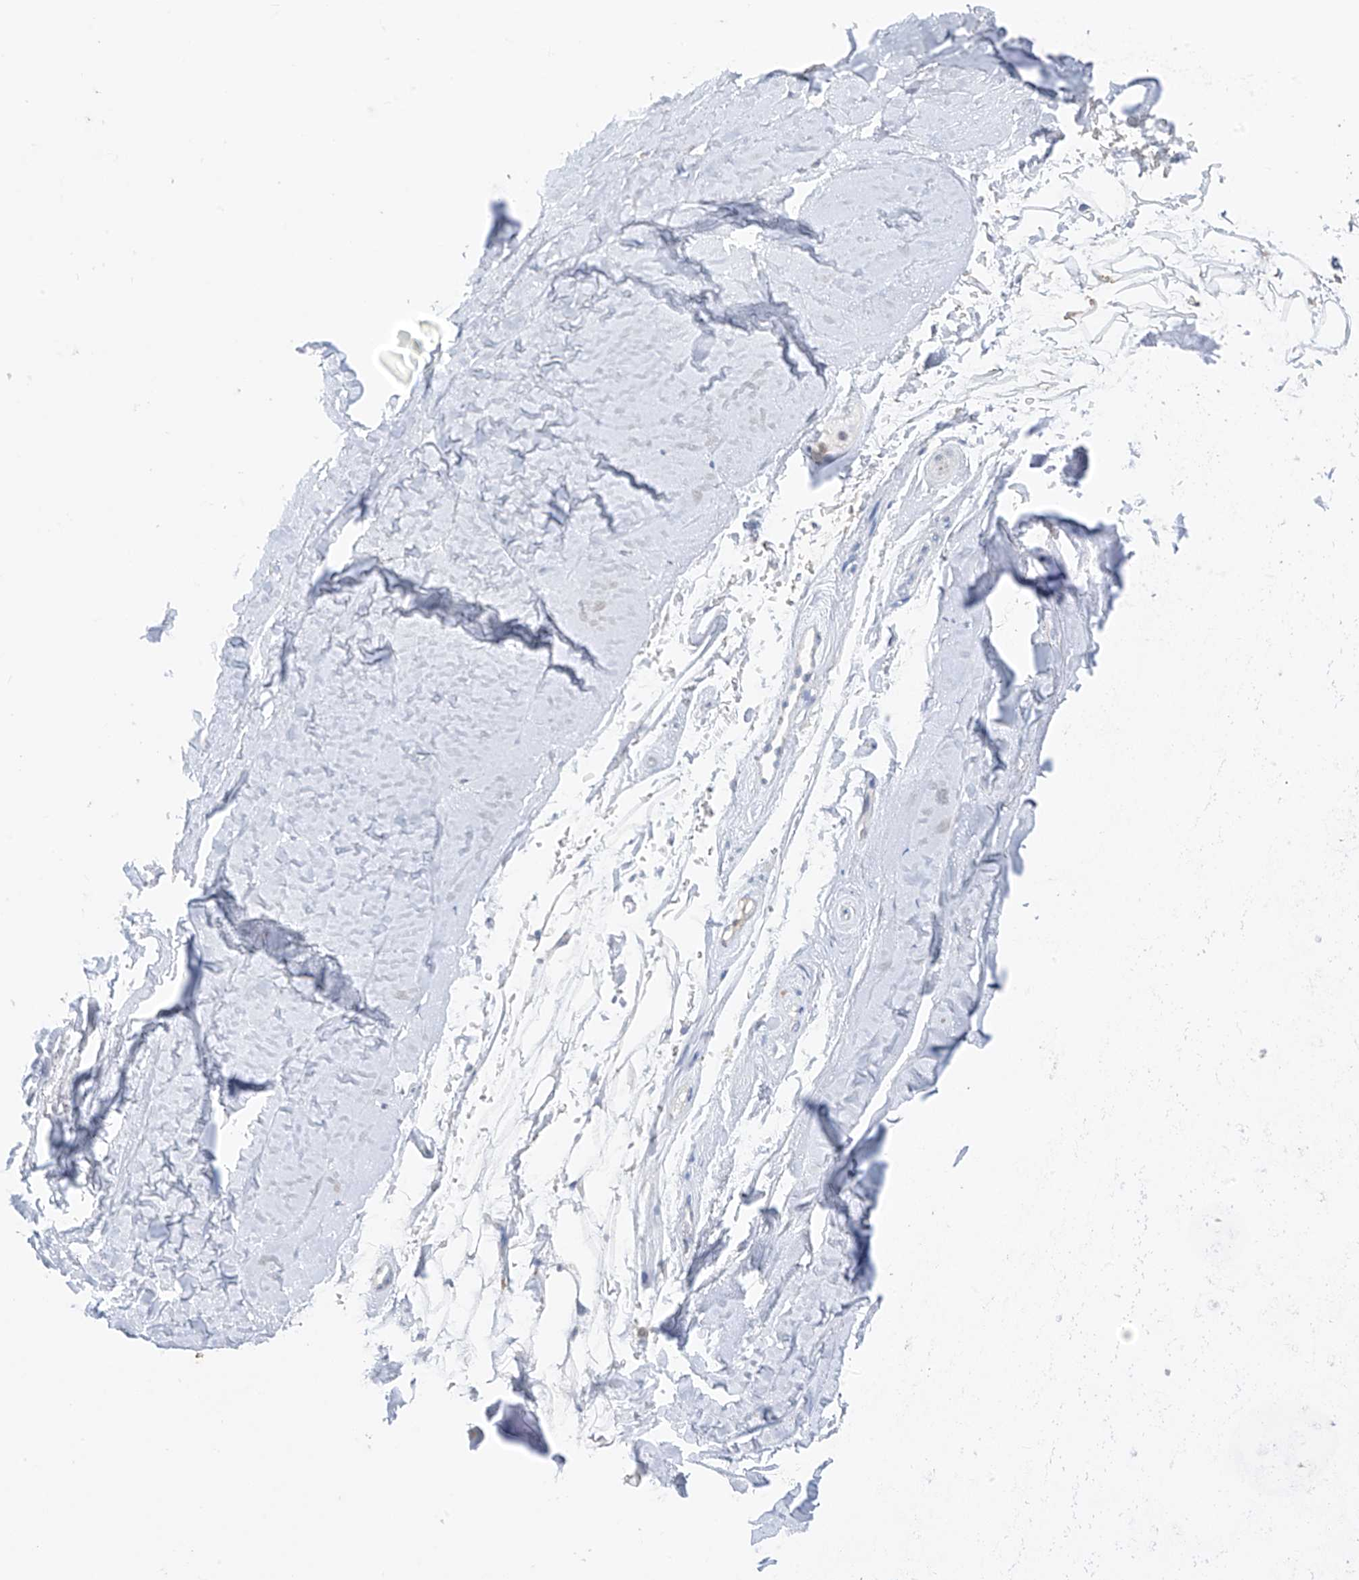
{"staining": {"intensity": "negative", "quantity": "none", "location": "none"}, "tissue": "adipose tissue", "cell_type": "Adipocytes", "image_type": "normal", "snomed": [{"axis": "morphology", "description": "Normal tissue, NOS"}, {"axis": "morphology", "description": "Basal cell carcinoma"}, {"axis": "topography", "description": "Skin"}], "caption": "The micrograph exhibits no significant staining in adipocytes of adipose tissue.", "gene": "CYP4V2", "patient": {"sex": "female", "age": 89}}